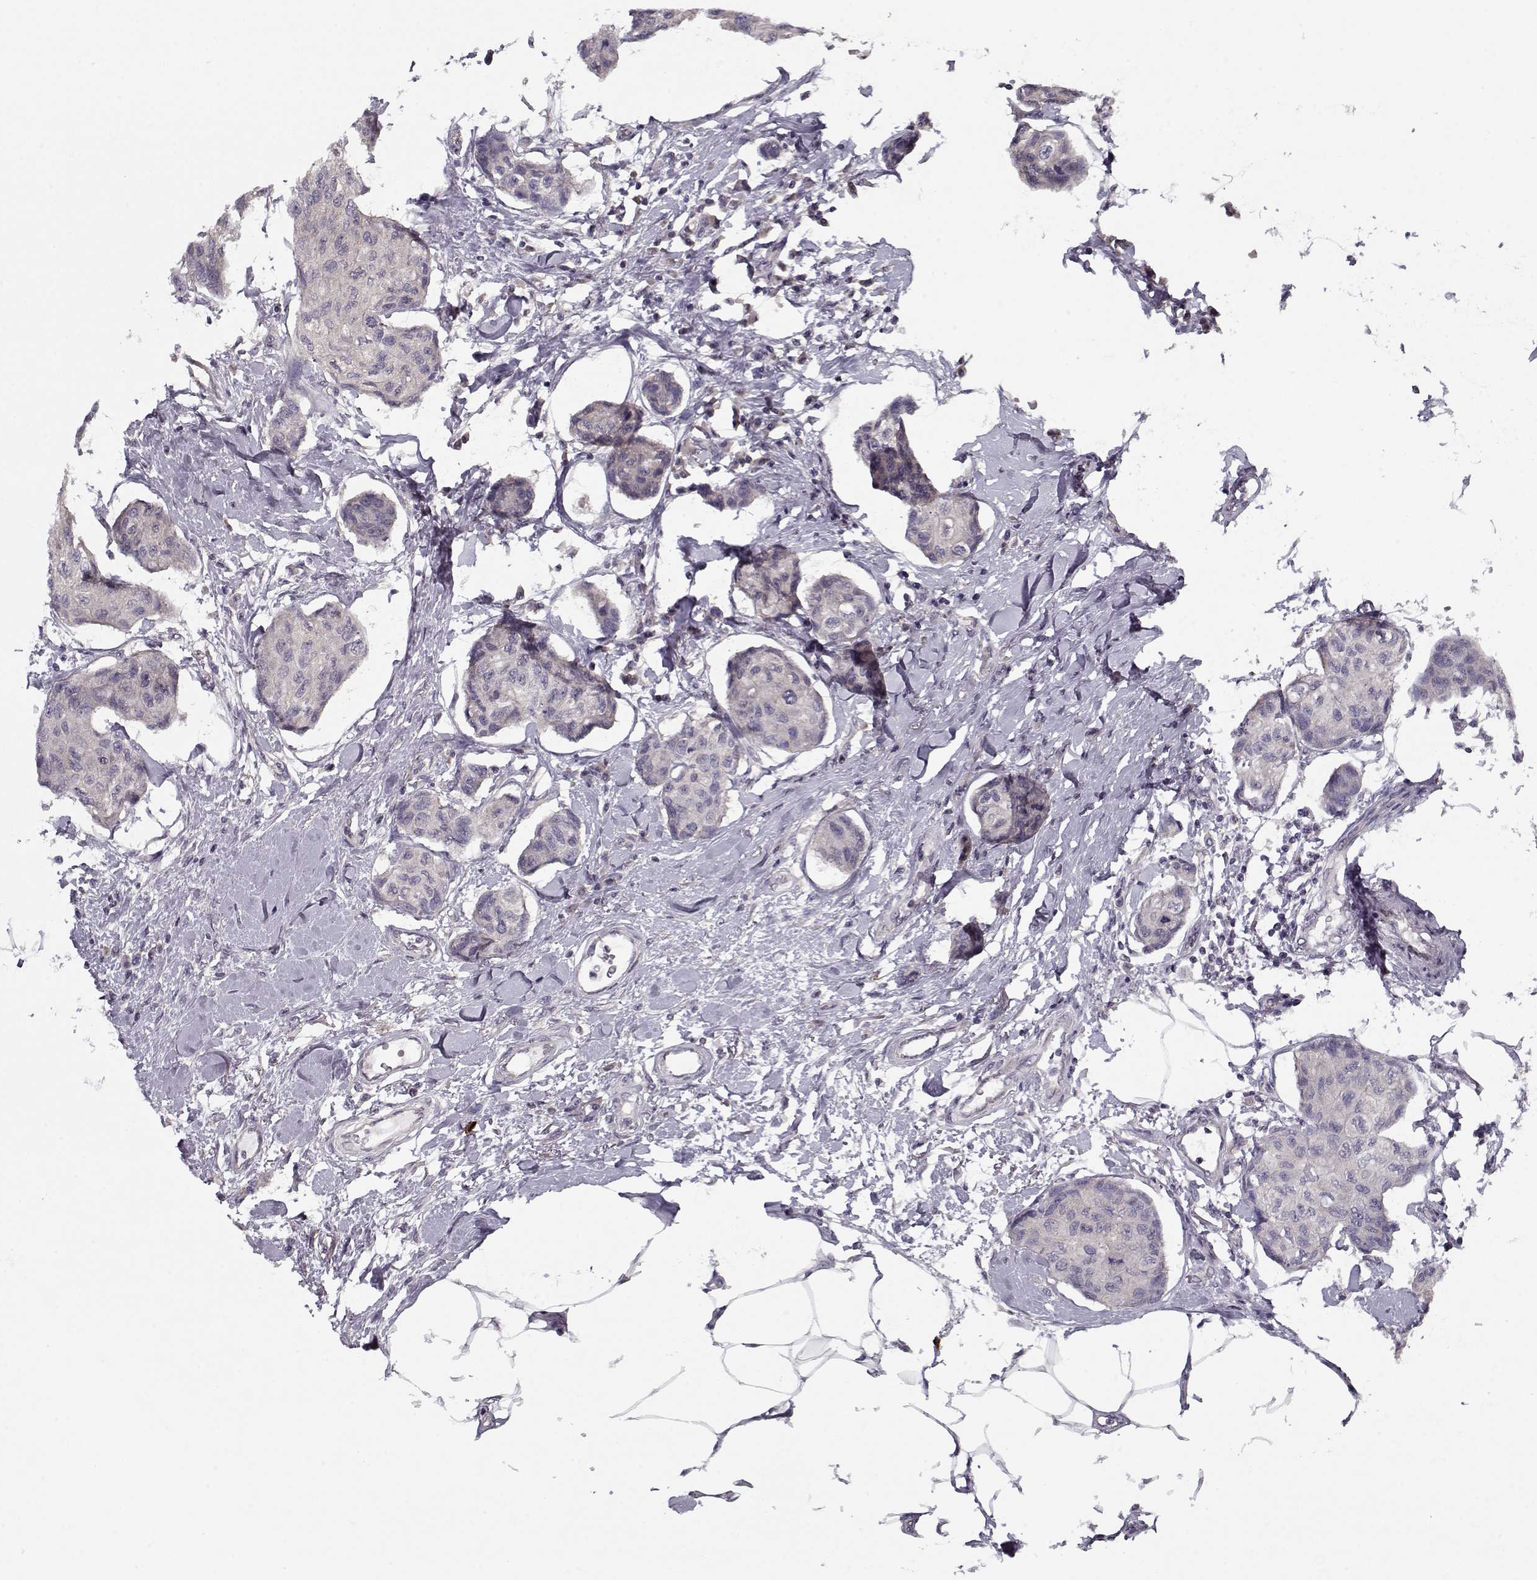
{"staining": {"intensity": "negative", "quantity": "none", "location": "none"}, "tissue": "breast cancer", "cell_type": "Tumor cells", "image_type": "cancer", "snomed": [{"axis": "morphology", "description": "Duct carcinoma"}, {"axis": "topography", "description": "Breast"}], "caption": "DAB (3,3'-diaminobenzidine) immunohistochemical staining of breast intraductal carcinoma demonstrates no significant expression in tumor cells.", "gene": "TESPA1", "patient": {"sex": "female", "age": 80}}